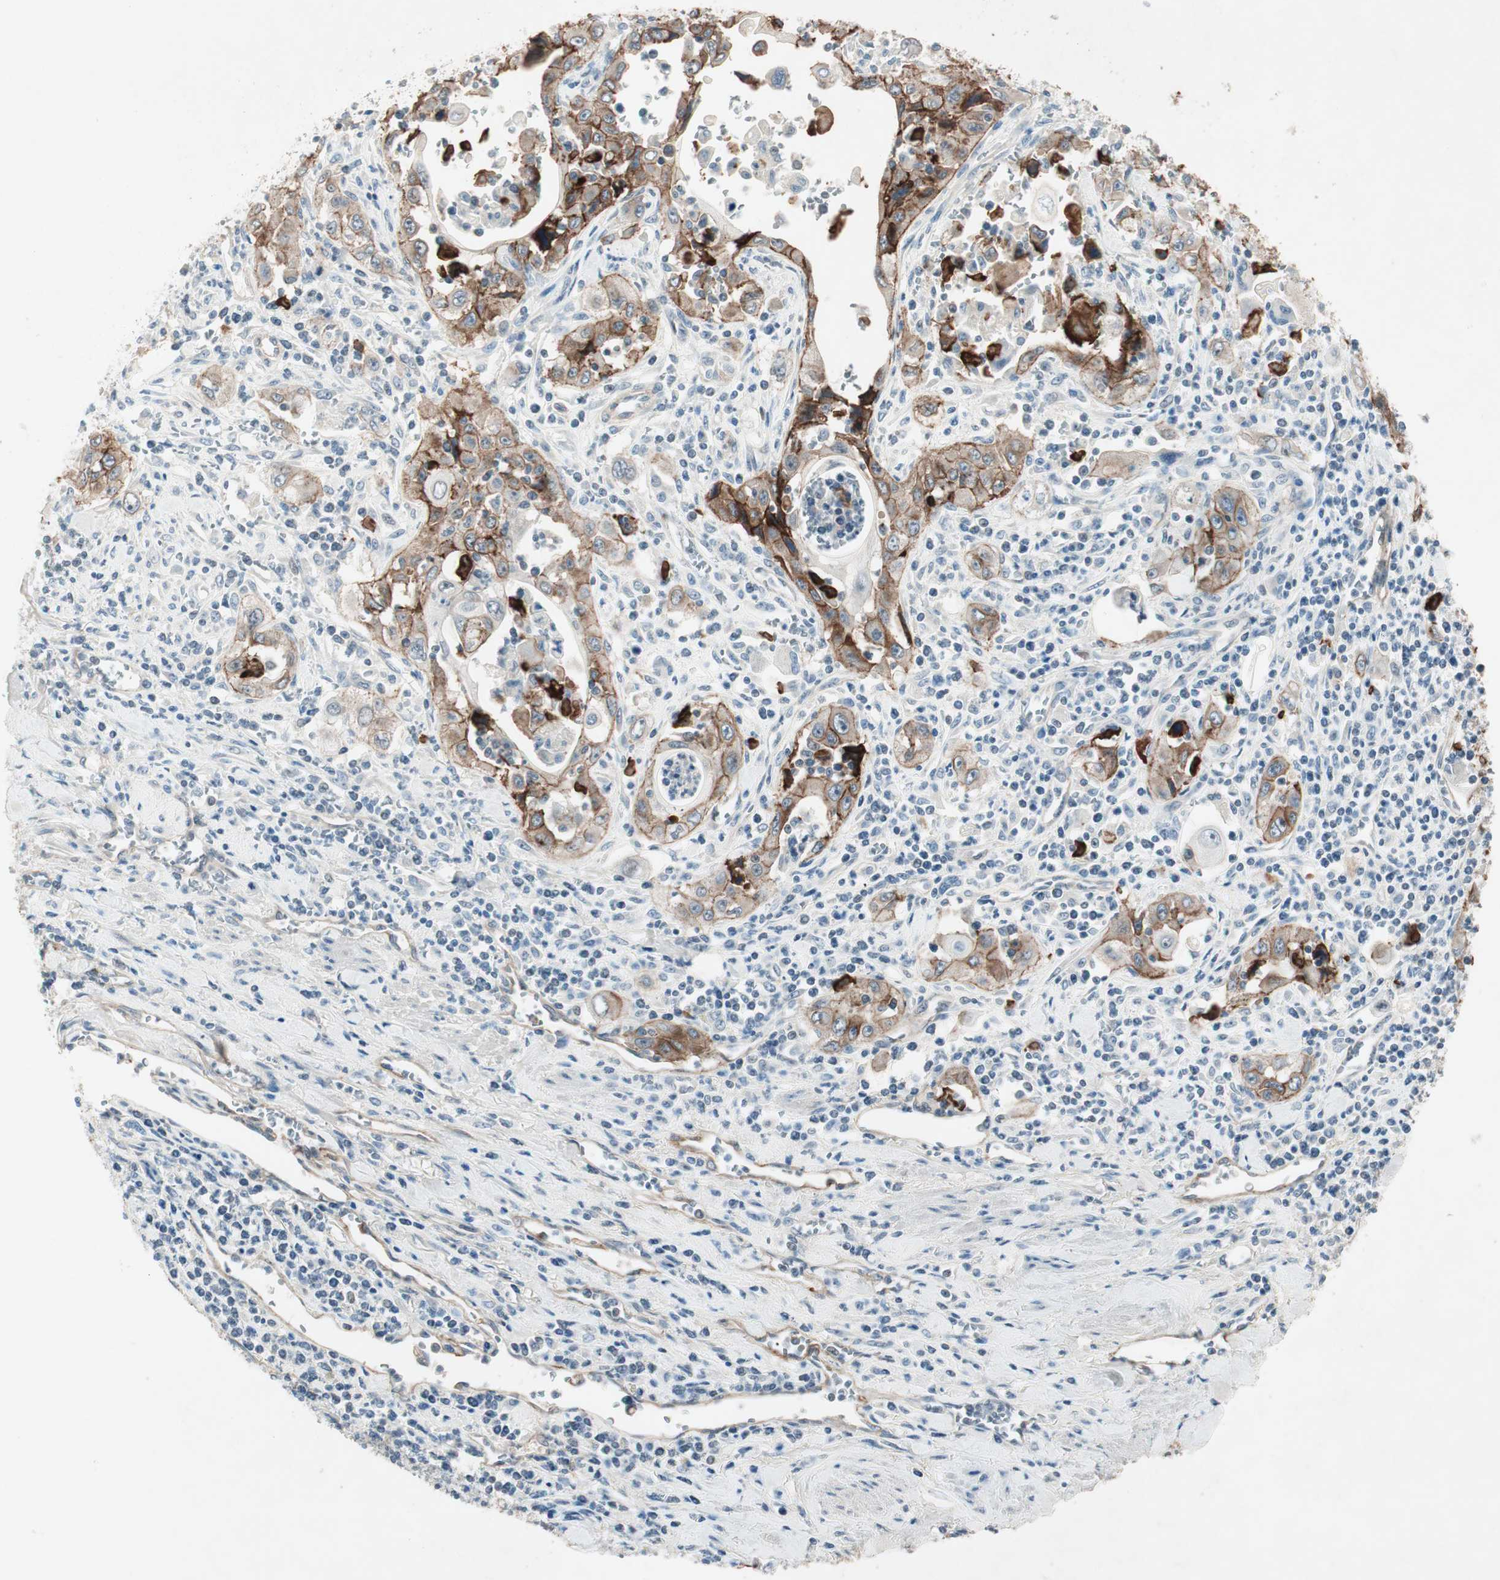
{"staining": {"intensity": "strong", "quantity": "25%-75%", "location": "cytoplasmic/membranous"}, "tissue": "pancreatic cancer", "cell_type": "Tumor cells", "image_type": "cancer", "snomed": [{"axis": "morphology", "description": "Adenocarcinoma, NOS"}, {"axis": "topography", "description": "Pancreas"}], "caption": "Strong cytoplasmic/membranous positivity is seen in approximately 25%-75% of tumor cells in adenocarcinoma (pancreatic).", "gene": "ITGB4", "patient": {"sex": "male", "age": 70}}